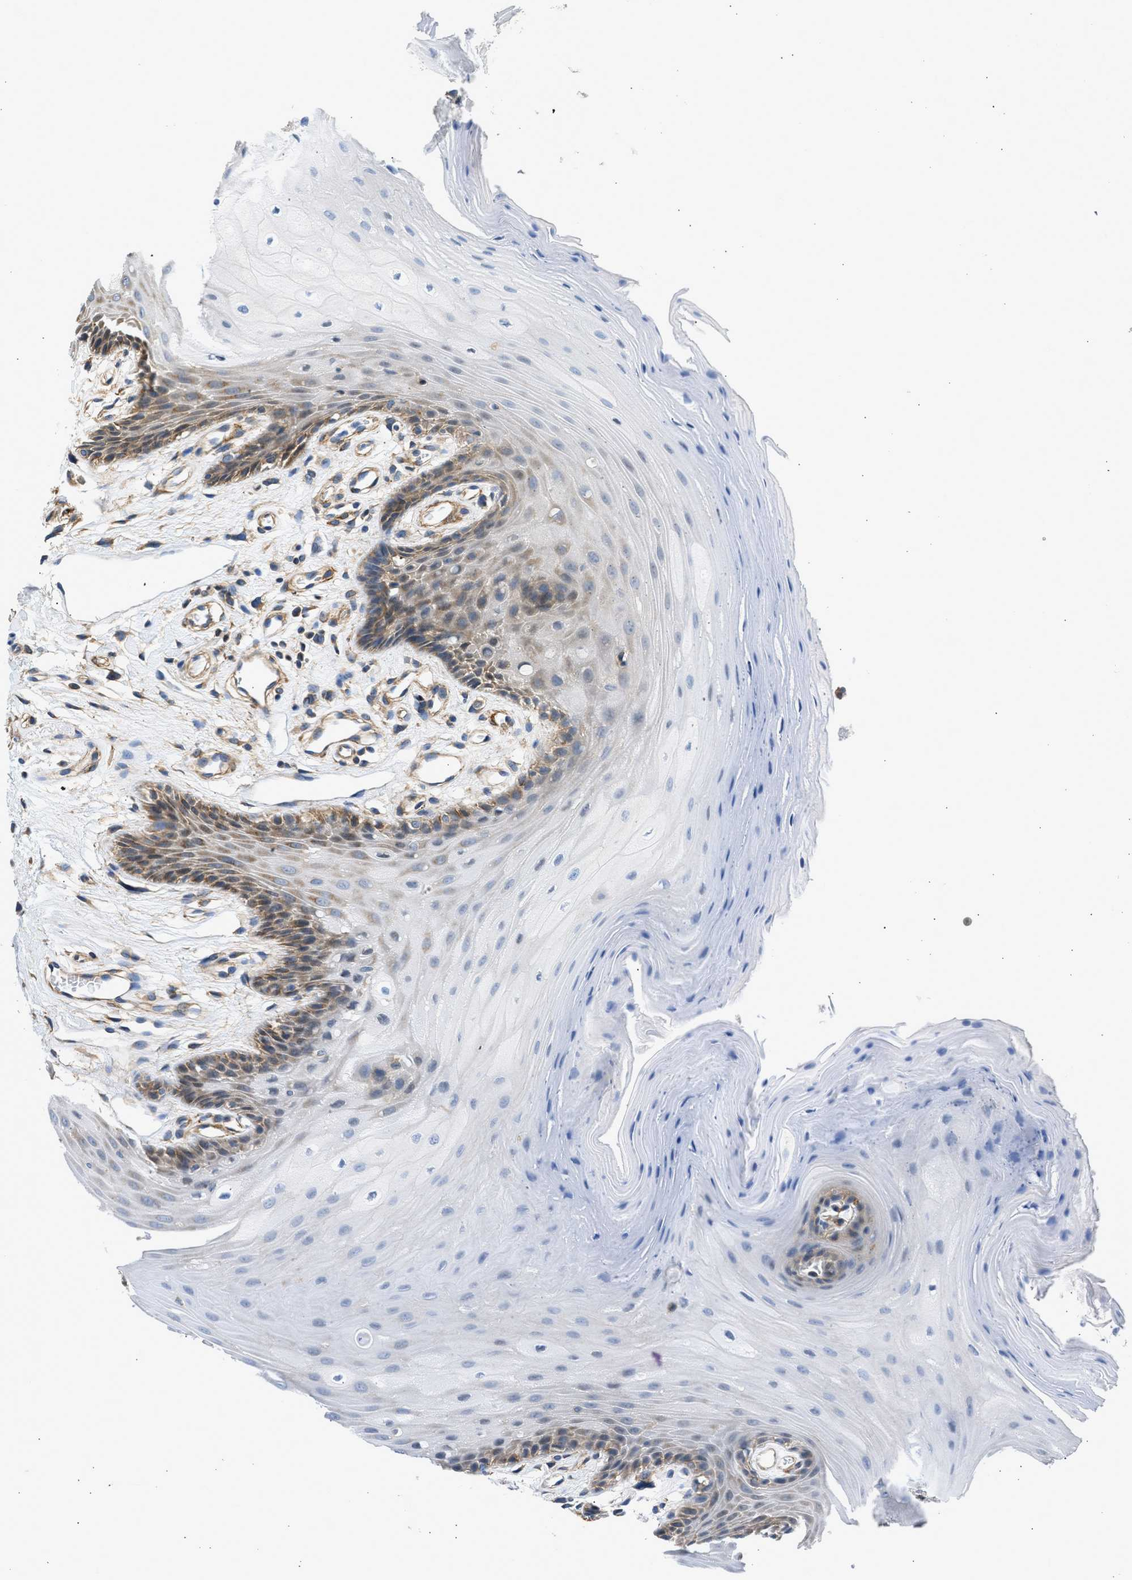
{"staining": {"intensity": "moderate", "quantity": "<25%", "location": "cytoplasmic/membranous"}, "tissue": "oral mucosa", "cell_type": "Squamous epithelial cells", "image_type": "normal", "snomed": [{"axis": "morphology", "description": "Normal tissue, NOS"}, {"axis": "morphology", "description": "Squamous cell carcinoma, NOS"}, {"axis": "topography", "description": "Oral tissue"}, {"axis": "topography", "description": "Head-Neck"}], "caption": "An immunohistochemistry photomicrograph of normal tissue is shown. Protein staining in brown highlights moderate cytoplasmic/membranous positivity in oral mucosa within squamous epithelial cells.", "gene": "SEPTIN2", "patient": {"sex": "male", "age": 71}}